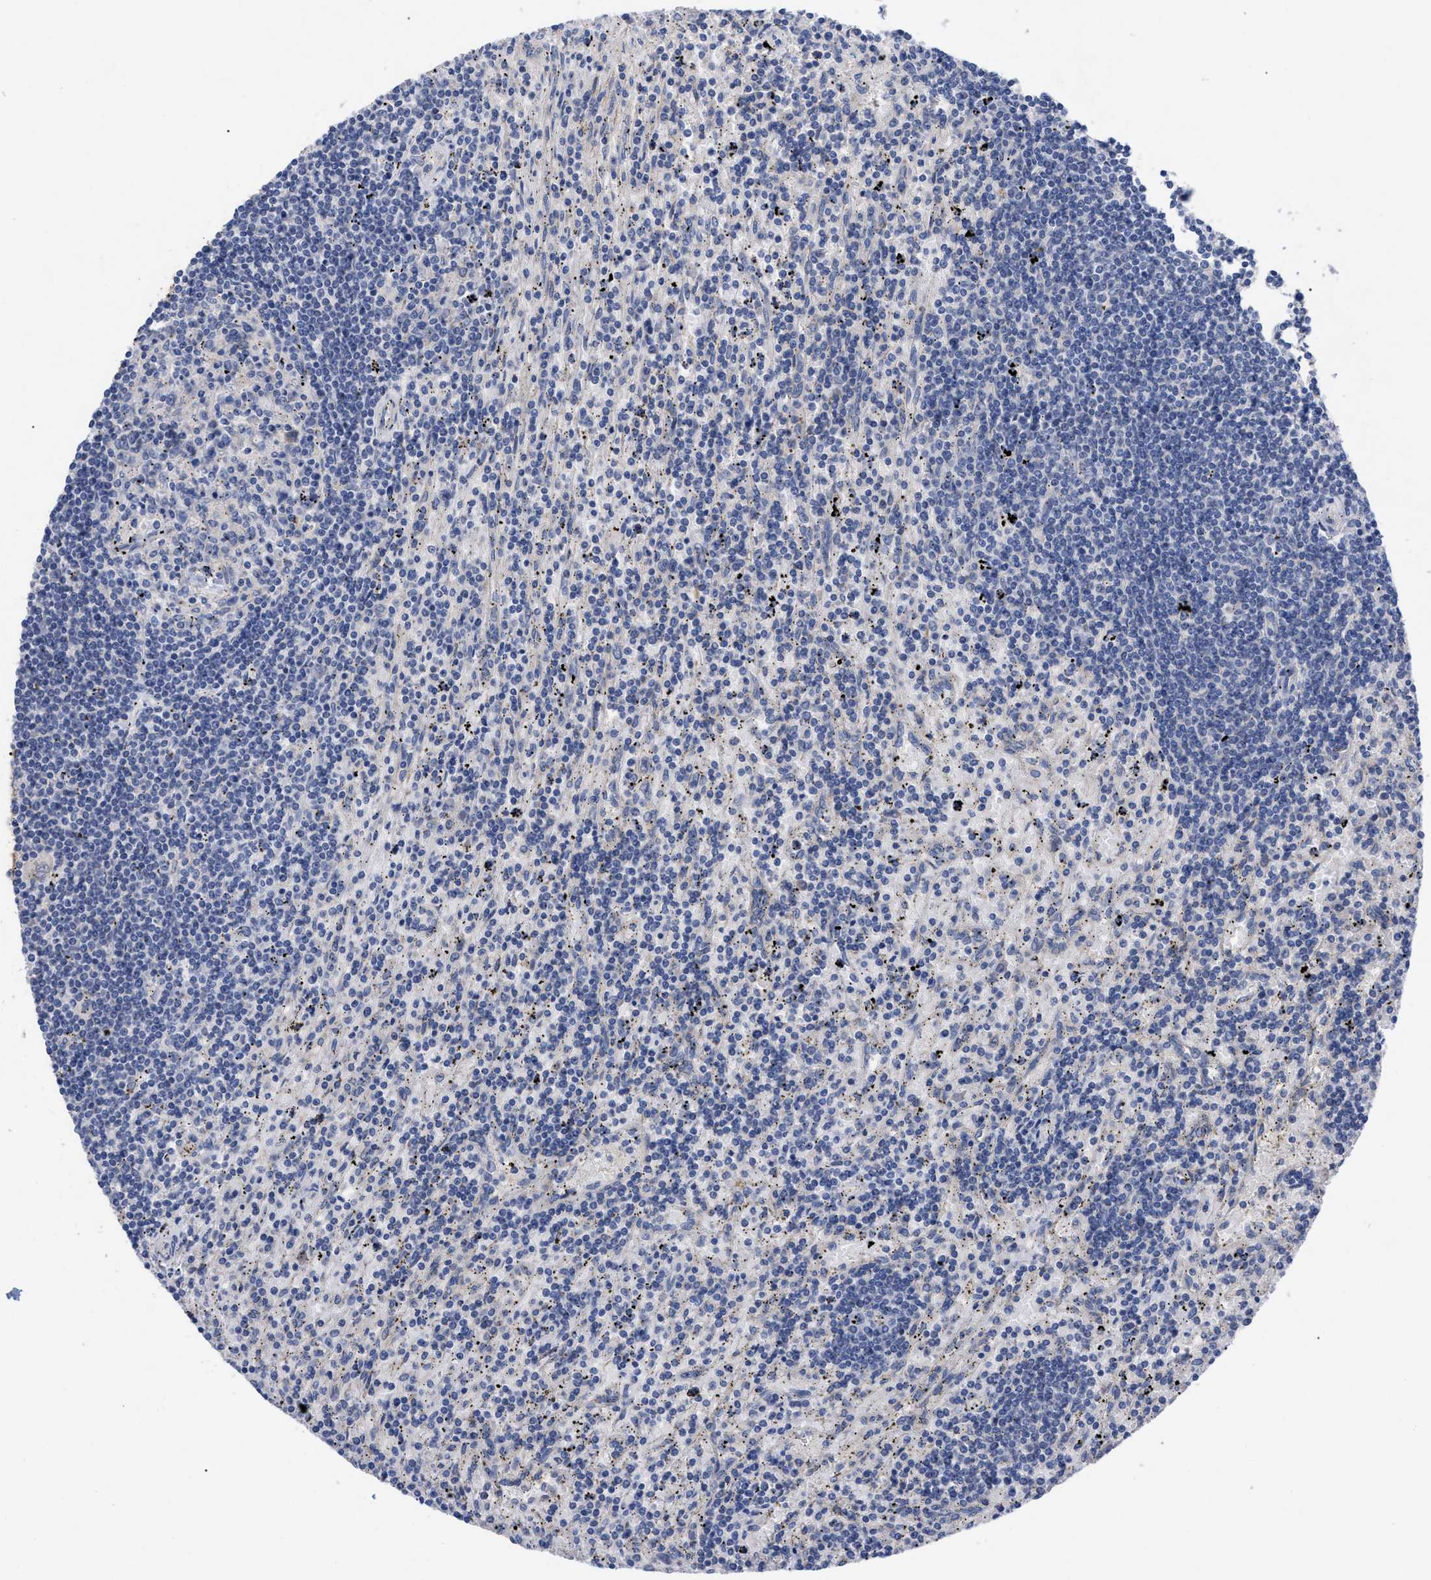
{"staining": {"intensity": "negative", "quantity": "none", "location": "none"}, "tissue": "lymphoma", "cell_type": "Tumor cells", "image_type": "cancer", "snomed": [{"axis": "morphology", "description": "Malignant lymphoma, non-Hodgkin's type, Low grade"}, {"axis": "topography", "description": "Spleen"}], "caption": "Immunohistochemistry (IHC) photomicrograph of low-grade malignant lymphoma, non-Hodgkin's type stained for a protein (brown), which displays no staining in tumor cells. (Stains: DAB (3,3'-diaminobenzidine) immunohistochemistry (IHC) with hematoxylin counter stain, Microscopy: brightfield microscopy at high magnification).", "gene": "VIP", "patient": {"sex": "male", "age": 76}}